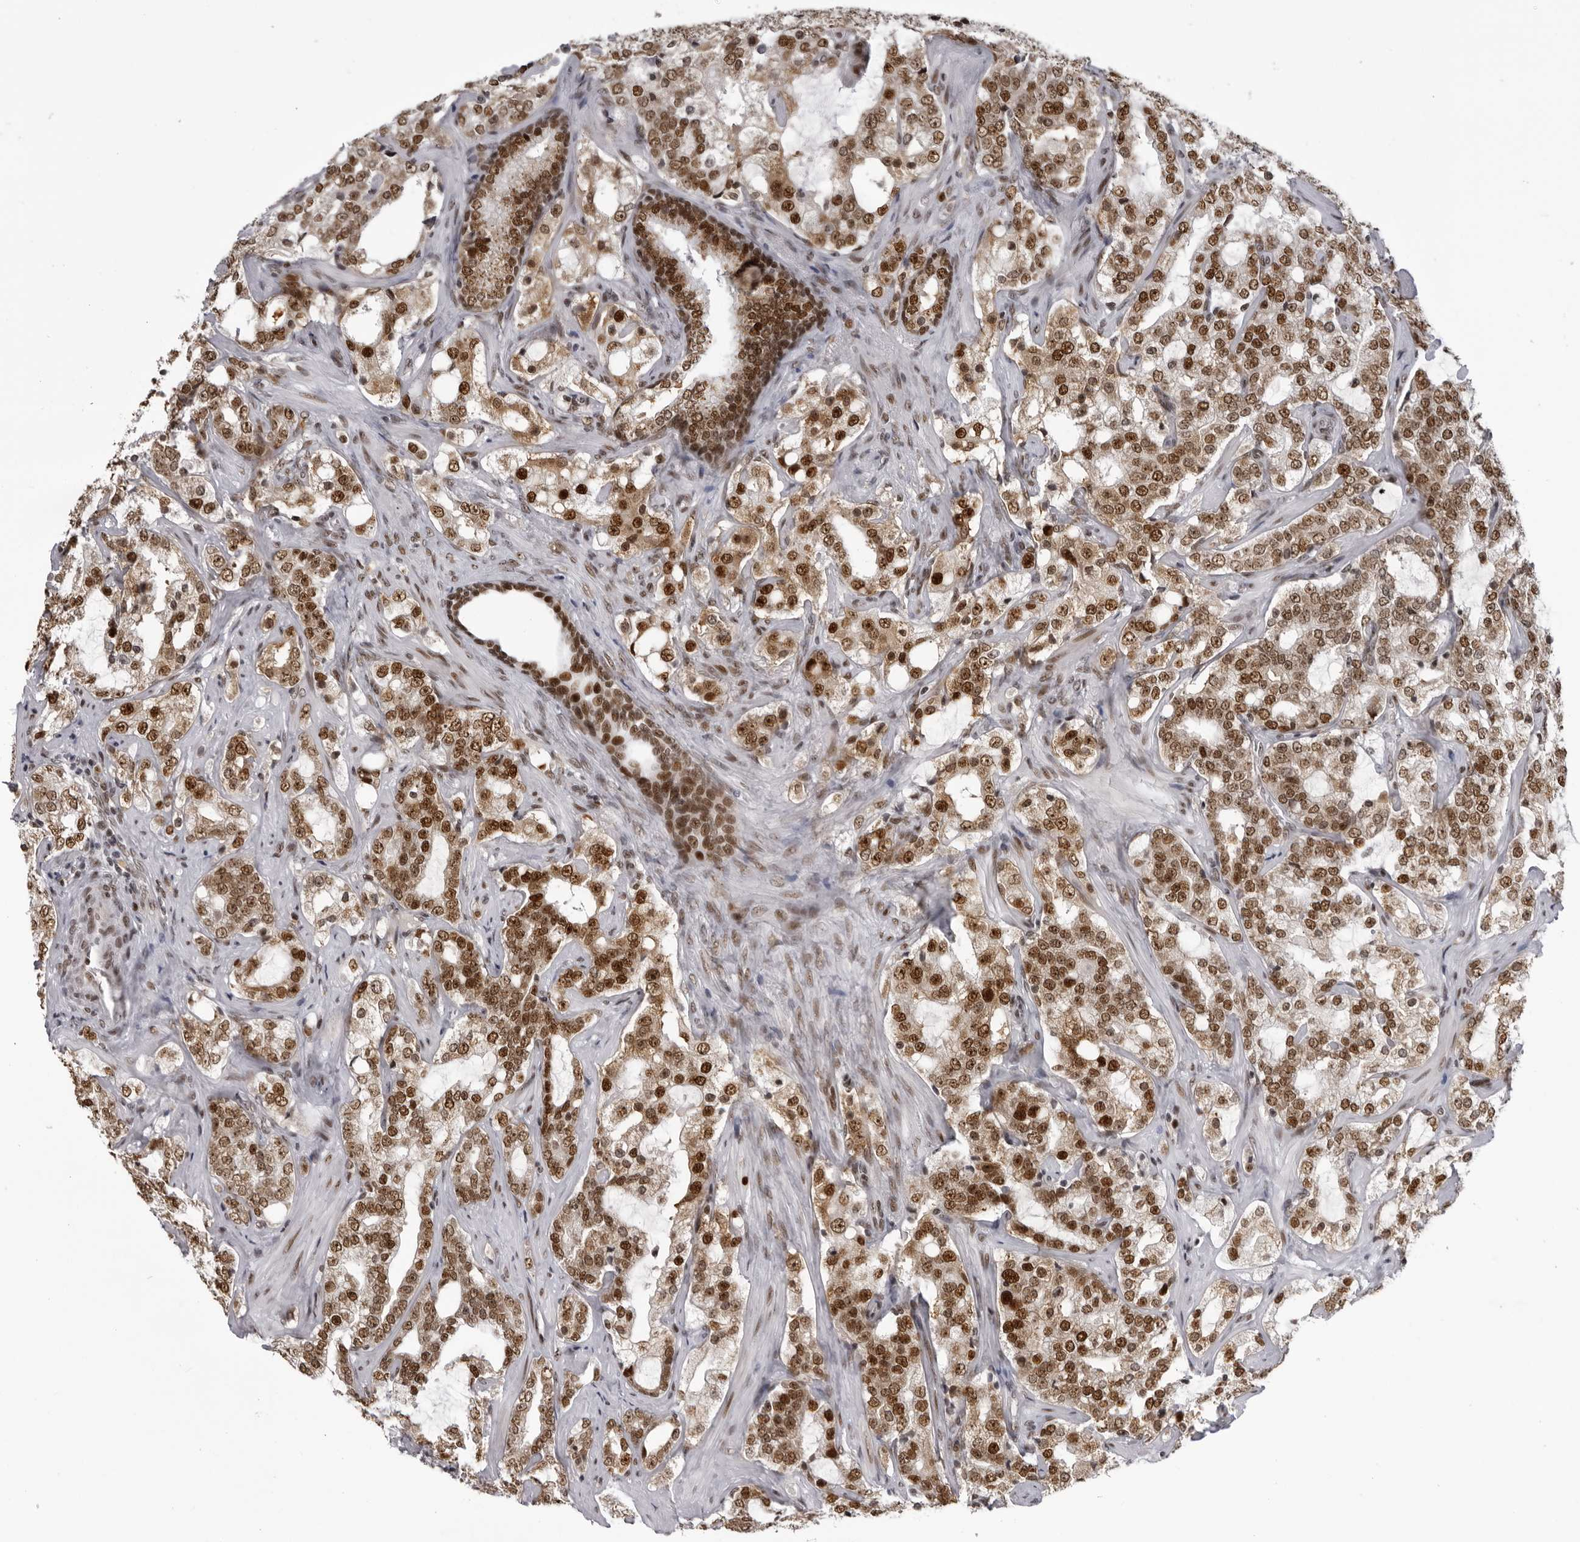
{"staining": {"intensity": "strong", "quantity": ">75%", "location": "nuclear"}, "tissue": "prostate cancer", "cell_type": "Tumor cells", "image_type": "cancer", "snomed": [{"axis": "morphology", "description": "Adenocarcinoma, High grade"}, {"axis": "topography", "description": "Prostate"}], "caption": "IHC (DAB (3,3'-diaminobenzidine)) staining of prostate adenocarcinoma (high-grade) exhibits strong nuclear protein staining in approximately >75% of tumor cells.", "gene": "HEXIM2", "patient": {"sex": "male", "age": 64}}